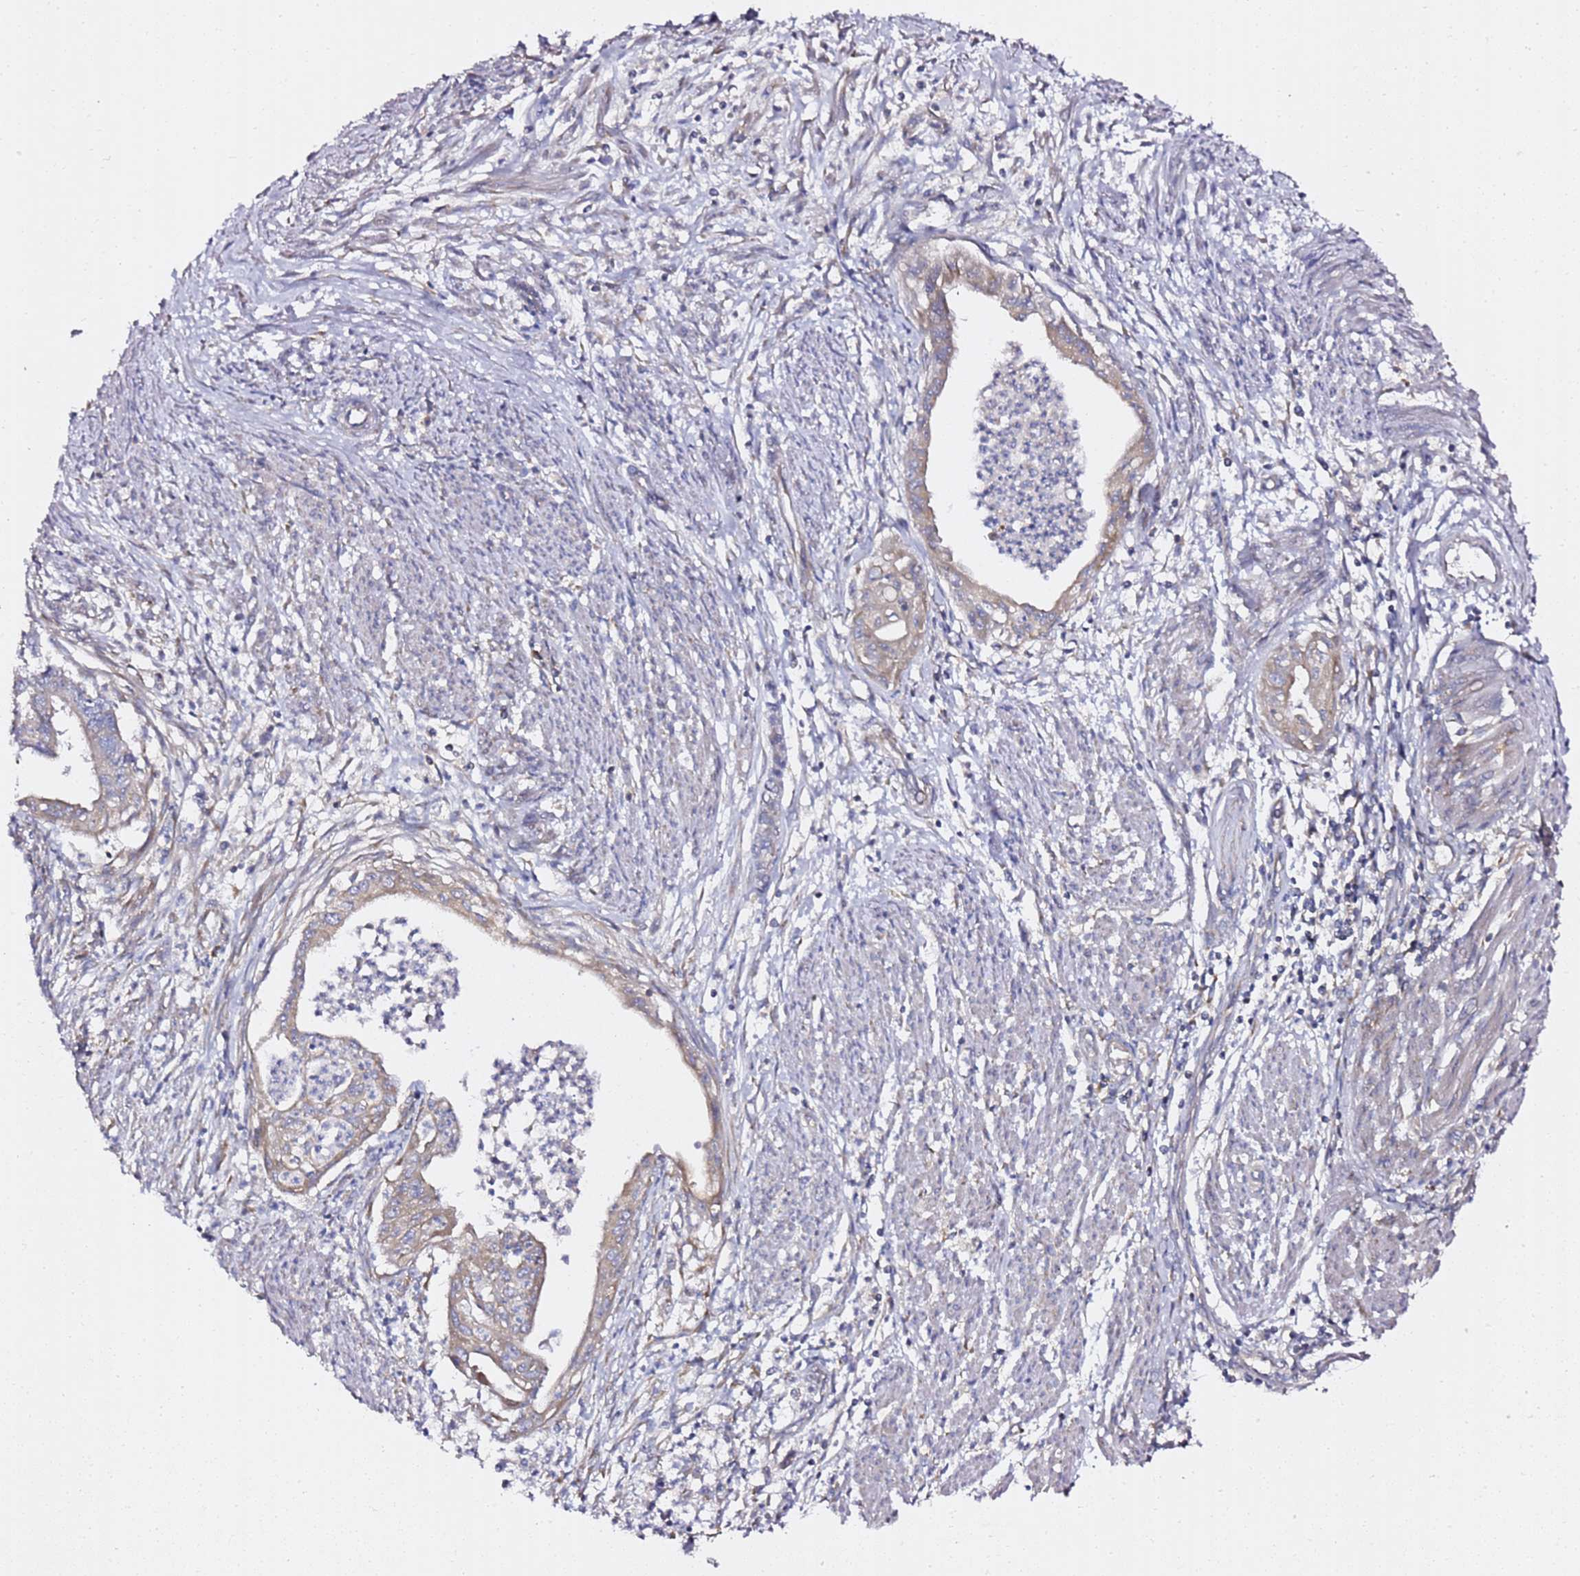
{"staining": {"intensity": "weak", "quantity": "25%-75%", "location": "cytoplasmic/membranous"}, "tissue": "endometrial cancer", "cell_type": "Tumor cells", "image_type": "cancer", "snomed": [{"axis": "morphology", "description": "Adenocarcinoma, NOS"}, {"axis": "topography", "description": "Endometrium"}], "caption": "This image displays IHC staining of human adenocarcinoma (endometrial), with low weak cytoplasmic/membranous expression in about 25%-75% of tumor cells.", "gene": "C19orf12", "patient": {"sex": "female", "age": 73}}